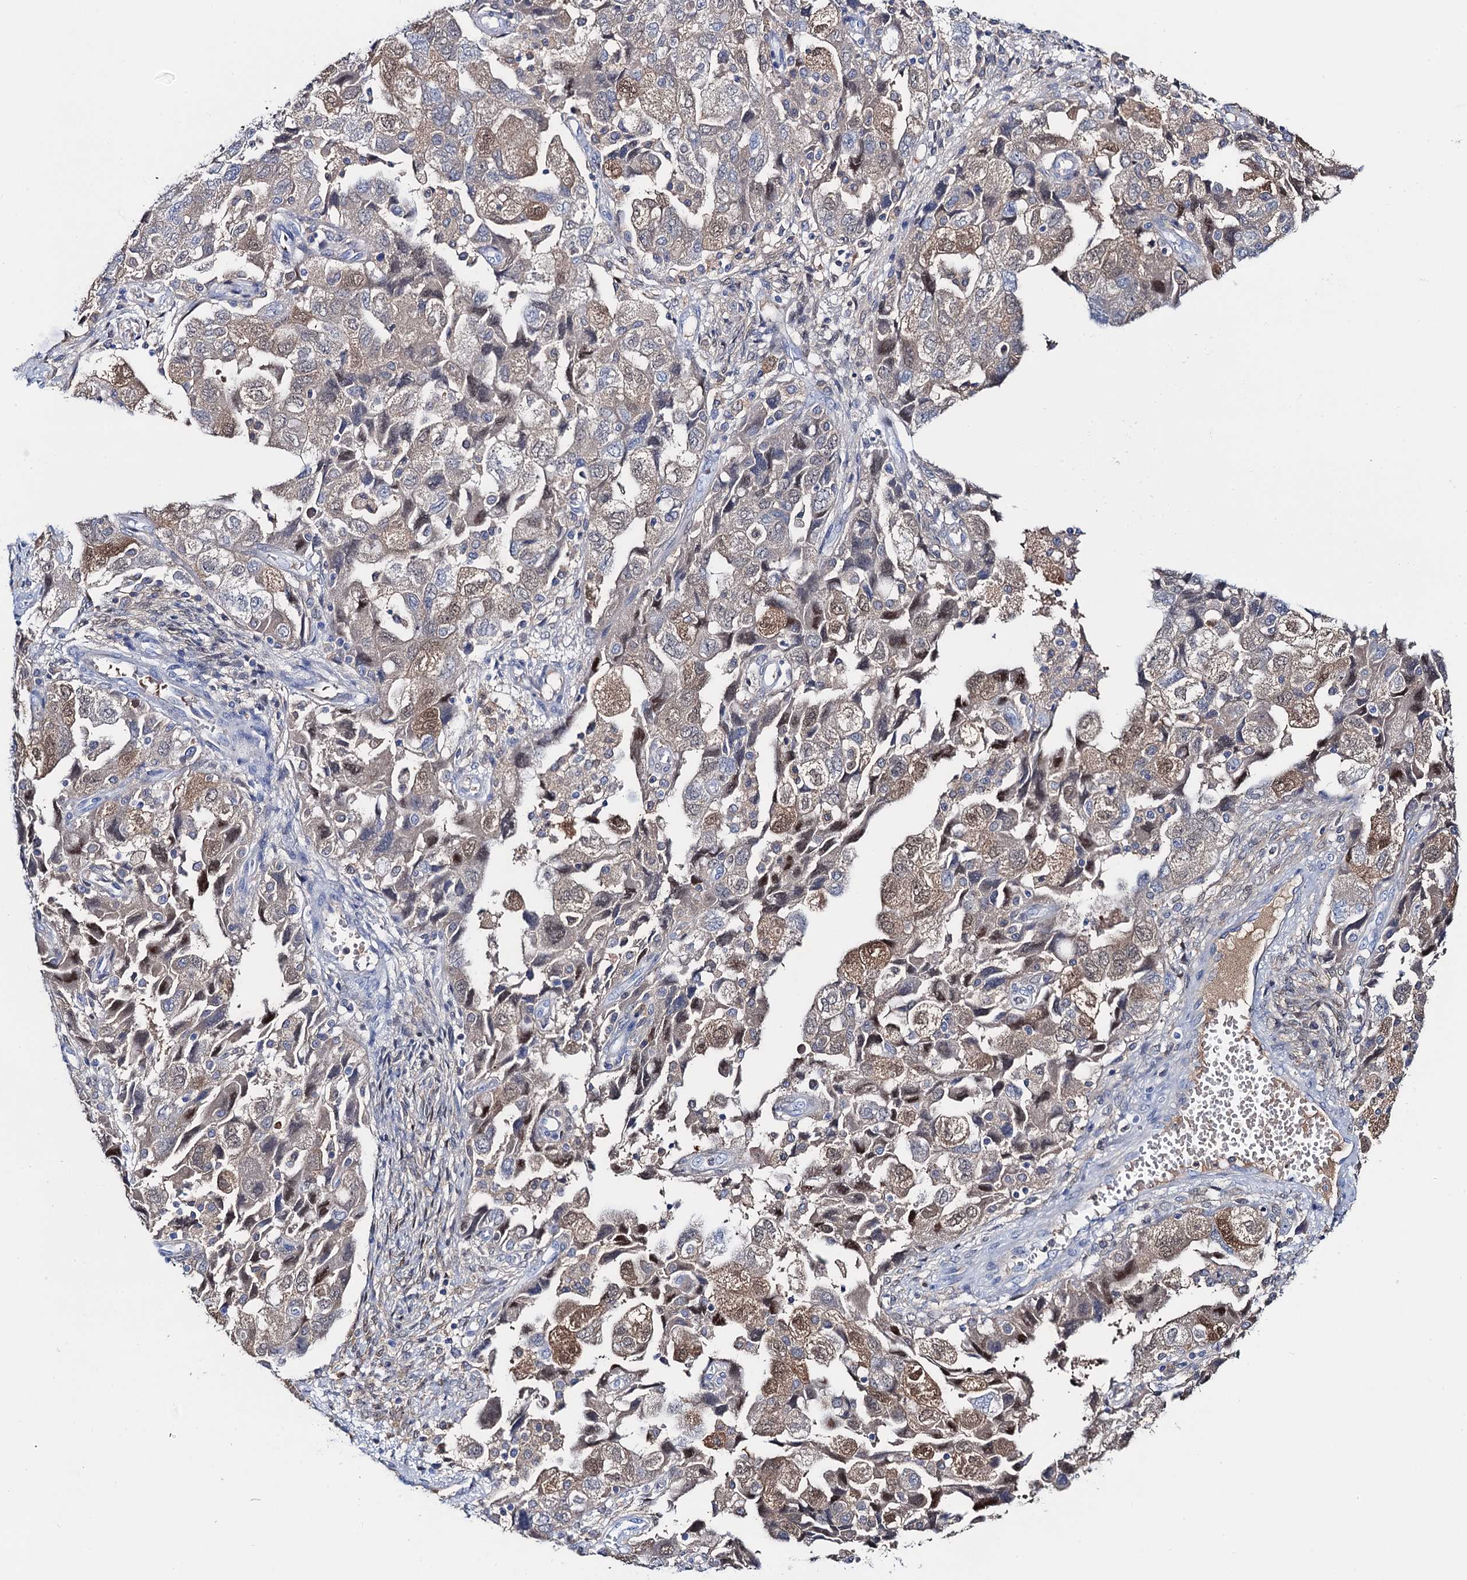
{"staining": {"intensity": "moderate", "quantity": "<25%", "location": "cytoplasmic/membranous,nuclear"}, "tissue": "ovarian cancer", "cell_type": "Tumor cells", "image_type": "cancer", "snomed": [{"axis": "morphology", "description": "Carcinoma, NOS"}, {"axis": "morphology", "description": "Cystadenocarcinoma, serous, NOS"}, {"axis": "topography", "description": "Ovary"}], "caption": "IHC of human ovarian cancer shows low levels of moderate cytoplasmic/membranous and nuclear positivity in about <25% of tumor cells. Using DAB (brown) and hematoxylin (blue) stains, captured at high magnification using brightfield microscopy.", "gene": "FAH", "patient": {"sex": "female", "age": 69}}